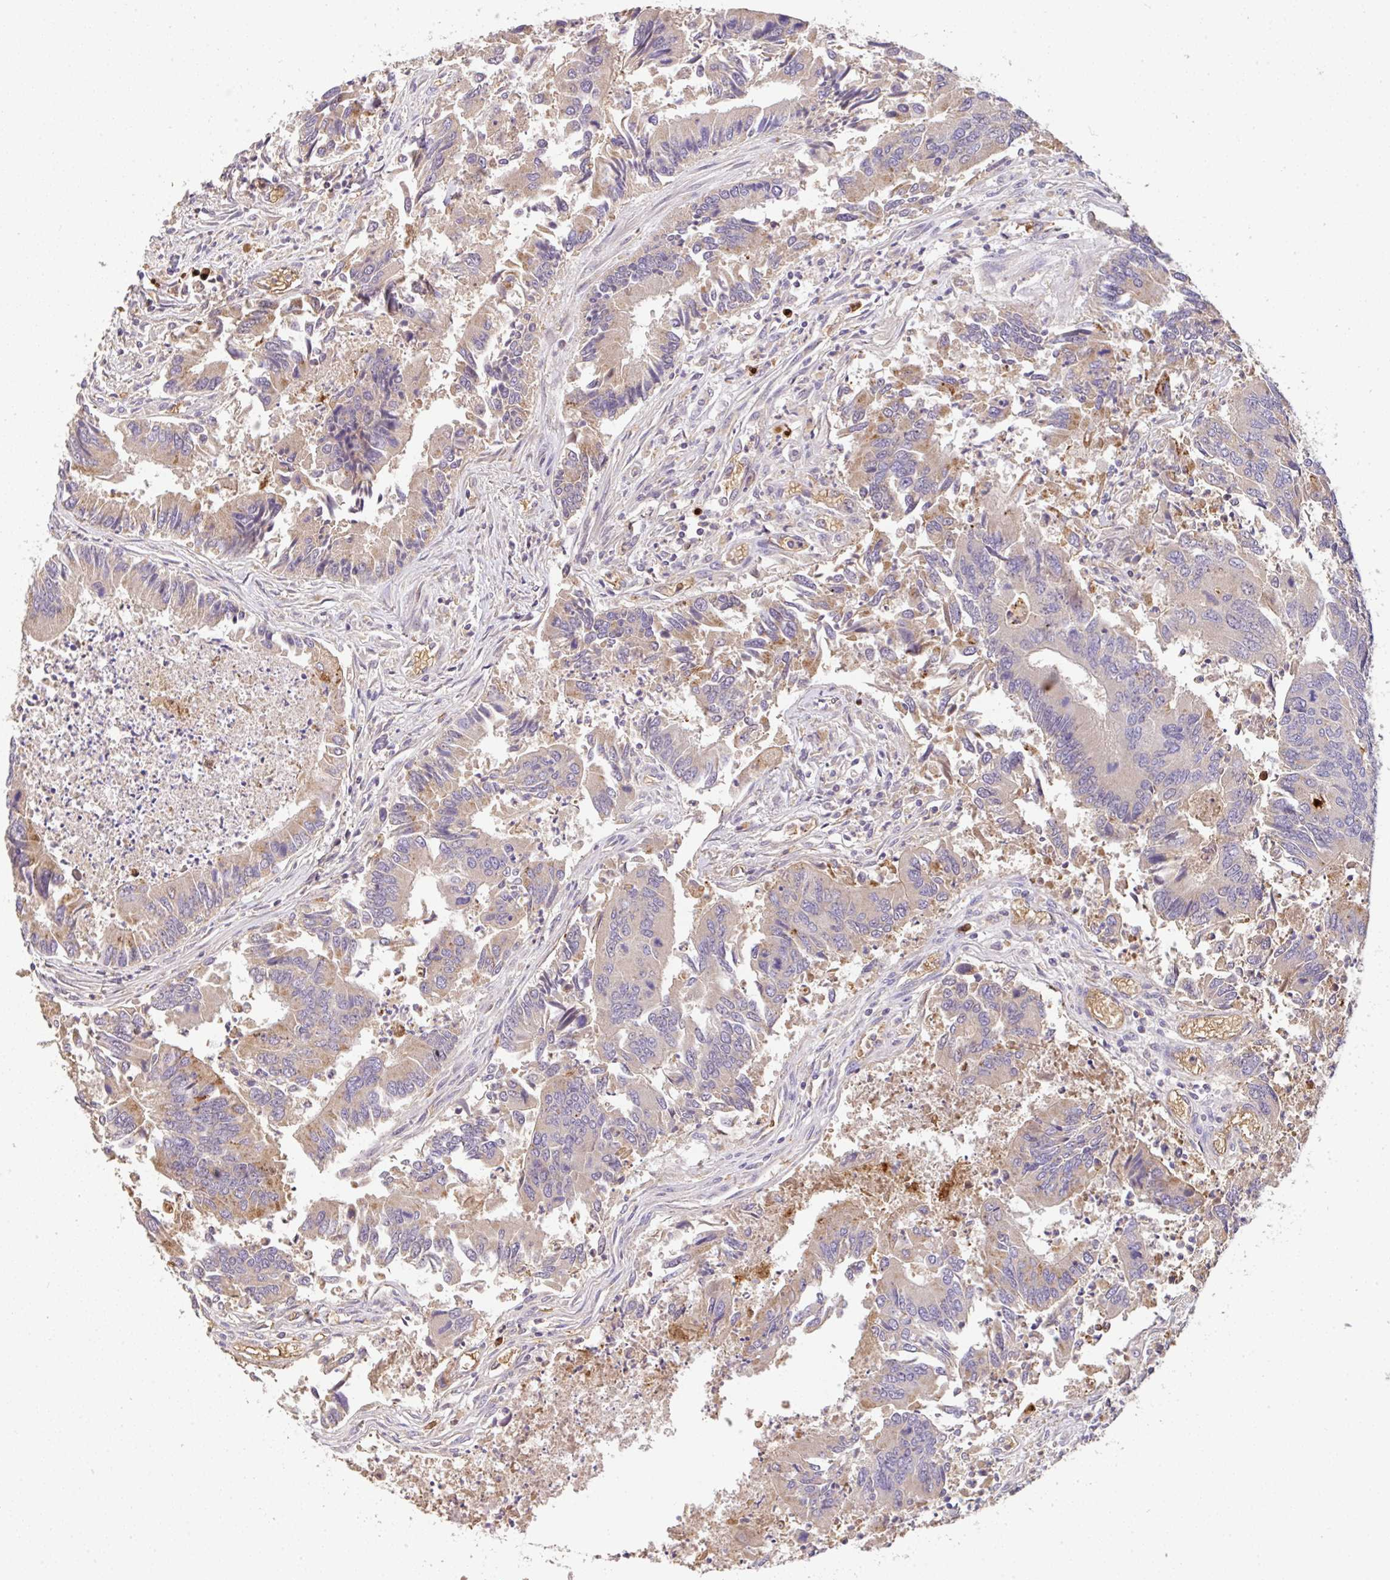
{"staining": {"intensity": "weak", "quantity": "25%-75%", "location": "cytoplasmic/membranous"}, "tissue": "colorectal cancer", "cell_type": "Tumor cells", "image_type": "cancer", "snomed": [{"axis": "morphology", "description": "Adenocarcinoma, NOS"}, {"axis": "topography", "description": "Colon"}], "caption": "Tumor cells display low levels of weak cytoplasmic/membranous expression in about 25%-75% of cells in human colorectal cancer (adenocarcinoma). The staining was performed using DAB, with brown indicating positive protein expression. Nuclei are stained blue with hematoxylin.", "gene": "C1QTNF9B", "patient": {"sex": "female", "age": 67}}